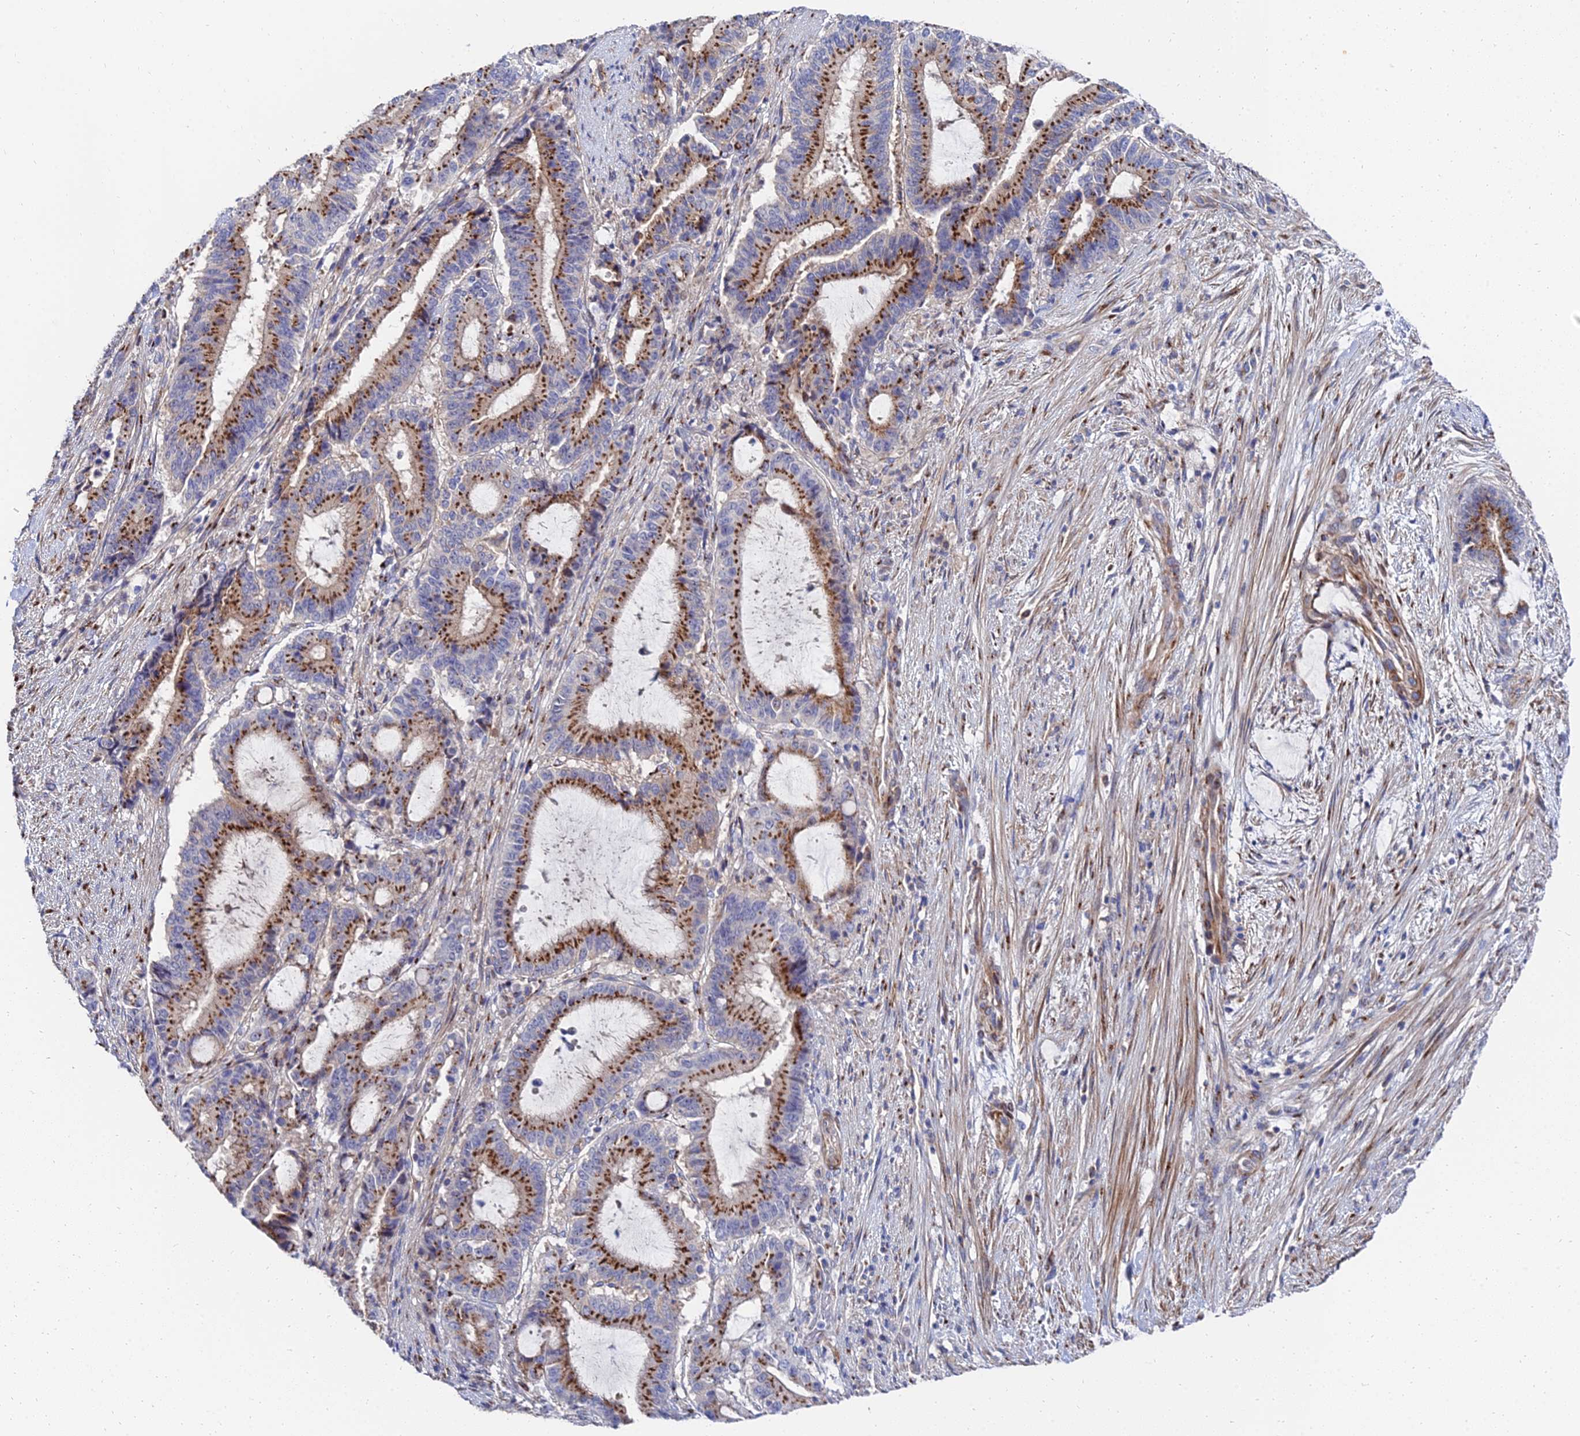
{"staining": {"intensity": "strong", "quantity": ">75%", "location": "cytoplasmic/membranous"}, "tissue": "liver cancer", "cell_type": "Tumor cells", "image_type": "cancer", "snomed": [{"axis": "morphology", "description": "Normal tissue, NOS"}, {"axis": "morphology", "description": "Cholangiocarcinoma"}, {"axis": "topography", "description": "Liver"}, {"axis": "topography", "description": "Peripheral nerve tissue"}], "caption": "Liver cancer (cholangiocarcinoma) was stained to show a protein in brown. There is high levels of strong cytoplasmic/membranous staining in about >75% of tumor cells. (DAB (3,3'-diaminobenzidine) IHC, brown staining for protein, blue staining for nuclei).", "gene": "BORCS8", "patient": {"sex": "female", "age": 73}}